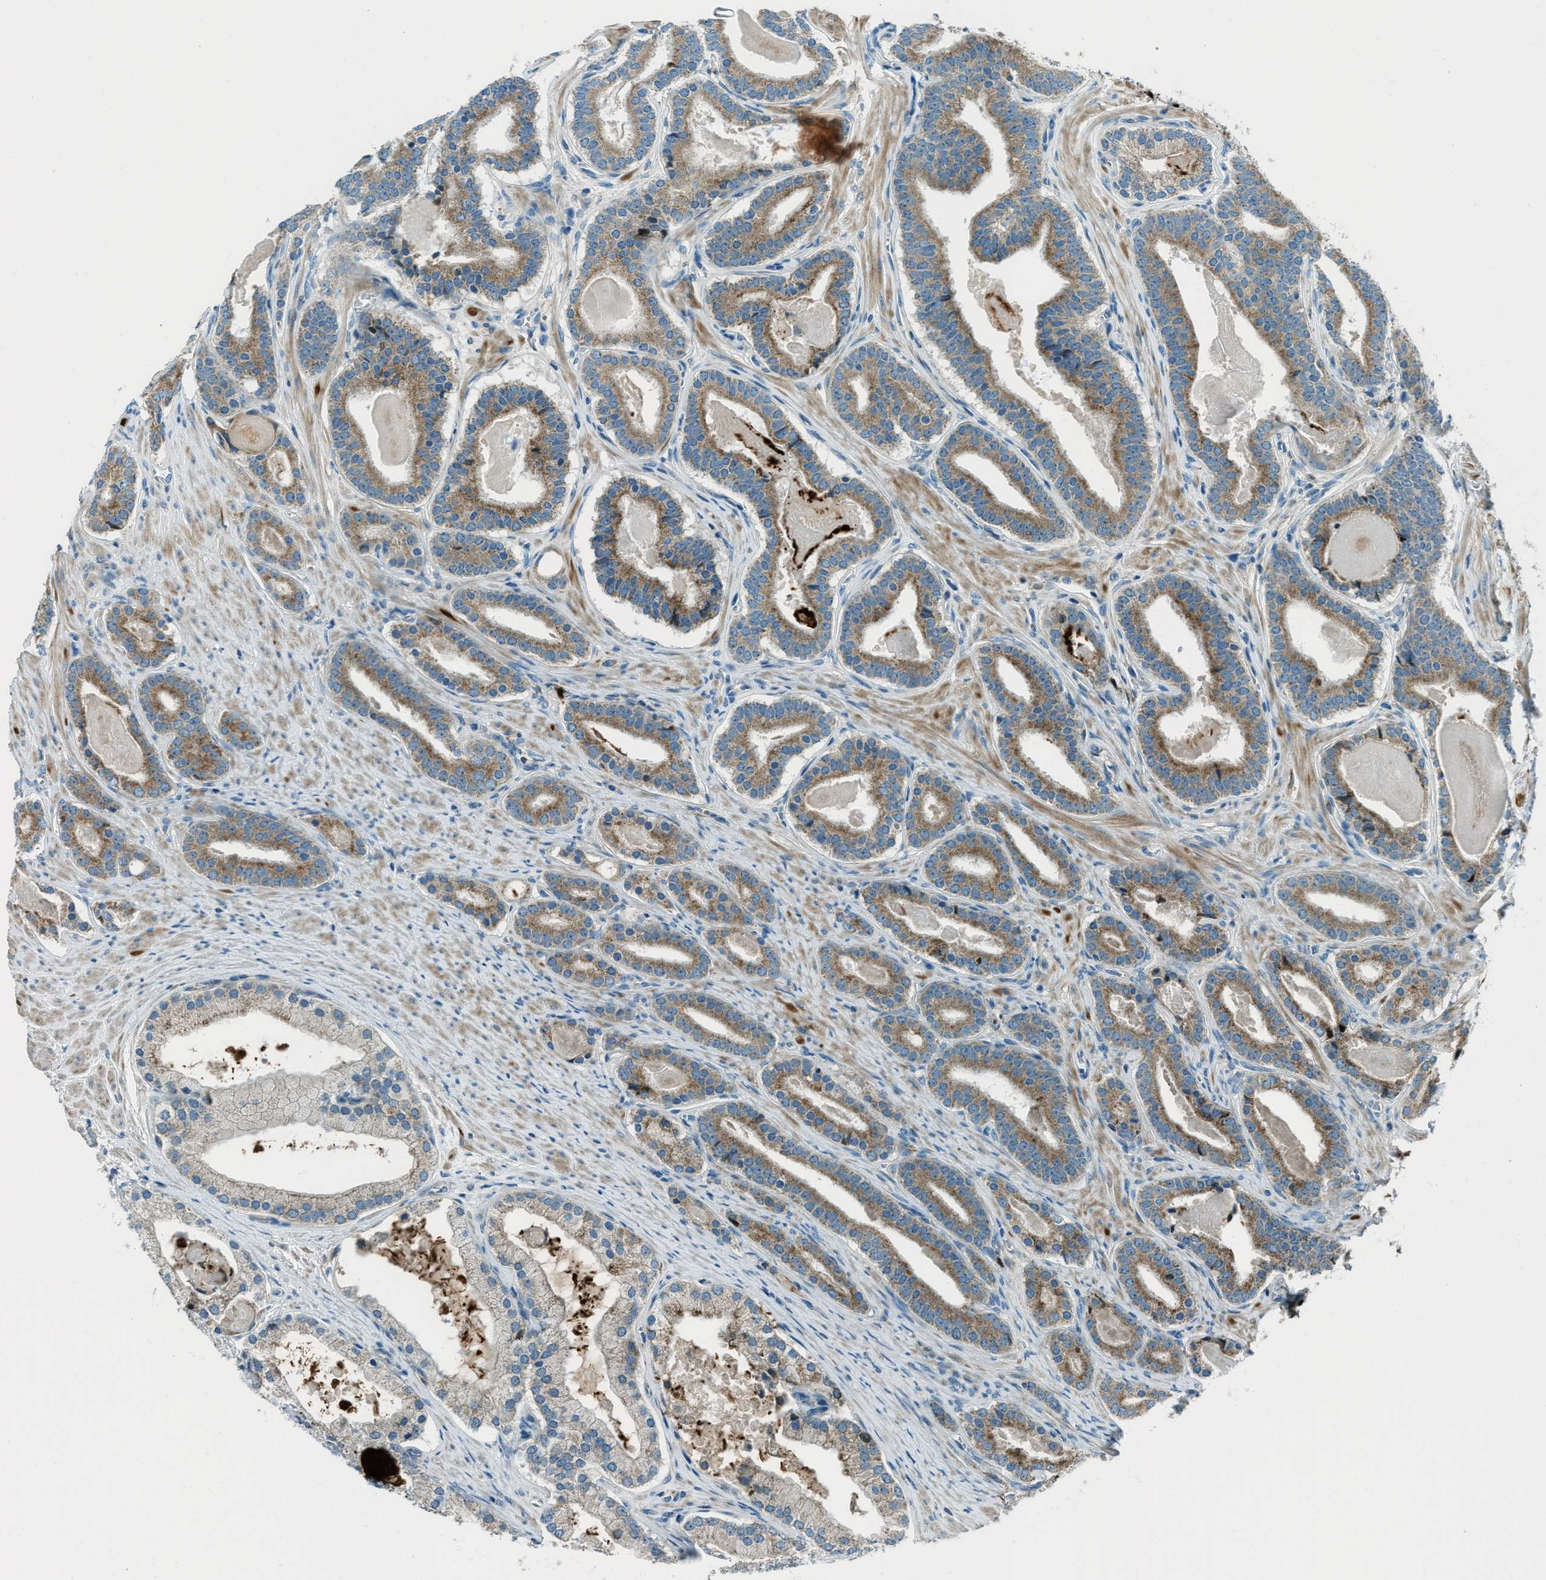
{"staining": {"intensity": "moderate", "quantity": ">75%", "location": "cytoplasmic/membranous"}, "tissue": "prostate cancer", "cell_type": "Tumor cells", "image_type": "cancer", "snomed": [{"axis": "morphology", "description": "Adenocarcinoma, High grade"}, {"axis": "topography", "description": "Prostate"}], "caption": "Immunohistochemistry (IHC) image of neoplastic tissue: human prostate cancer (adenocarcinoma (high-grade)) stained using immunohistochemistry demonstrates medium levels of moderate protein expression localized specifically in the cytoplasmic/membranous of tumor cells, appearing as a cytoplasmic/membranous brown color.", "gene": "FAR1", "patient": {"sex": "male", "age": 60}}